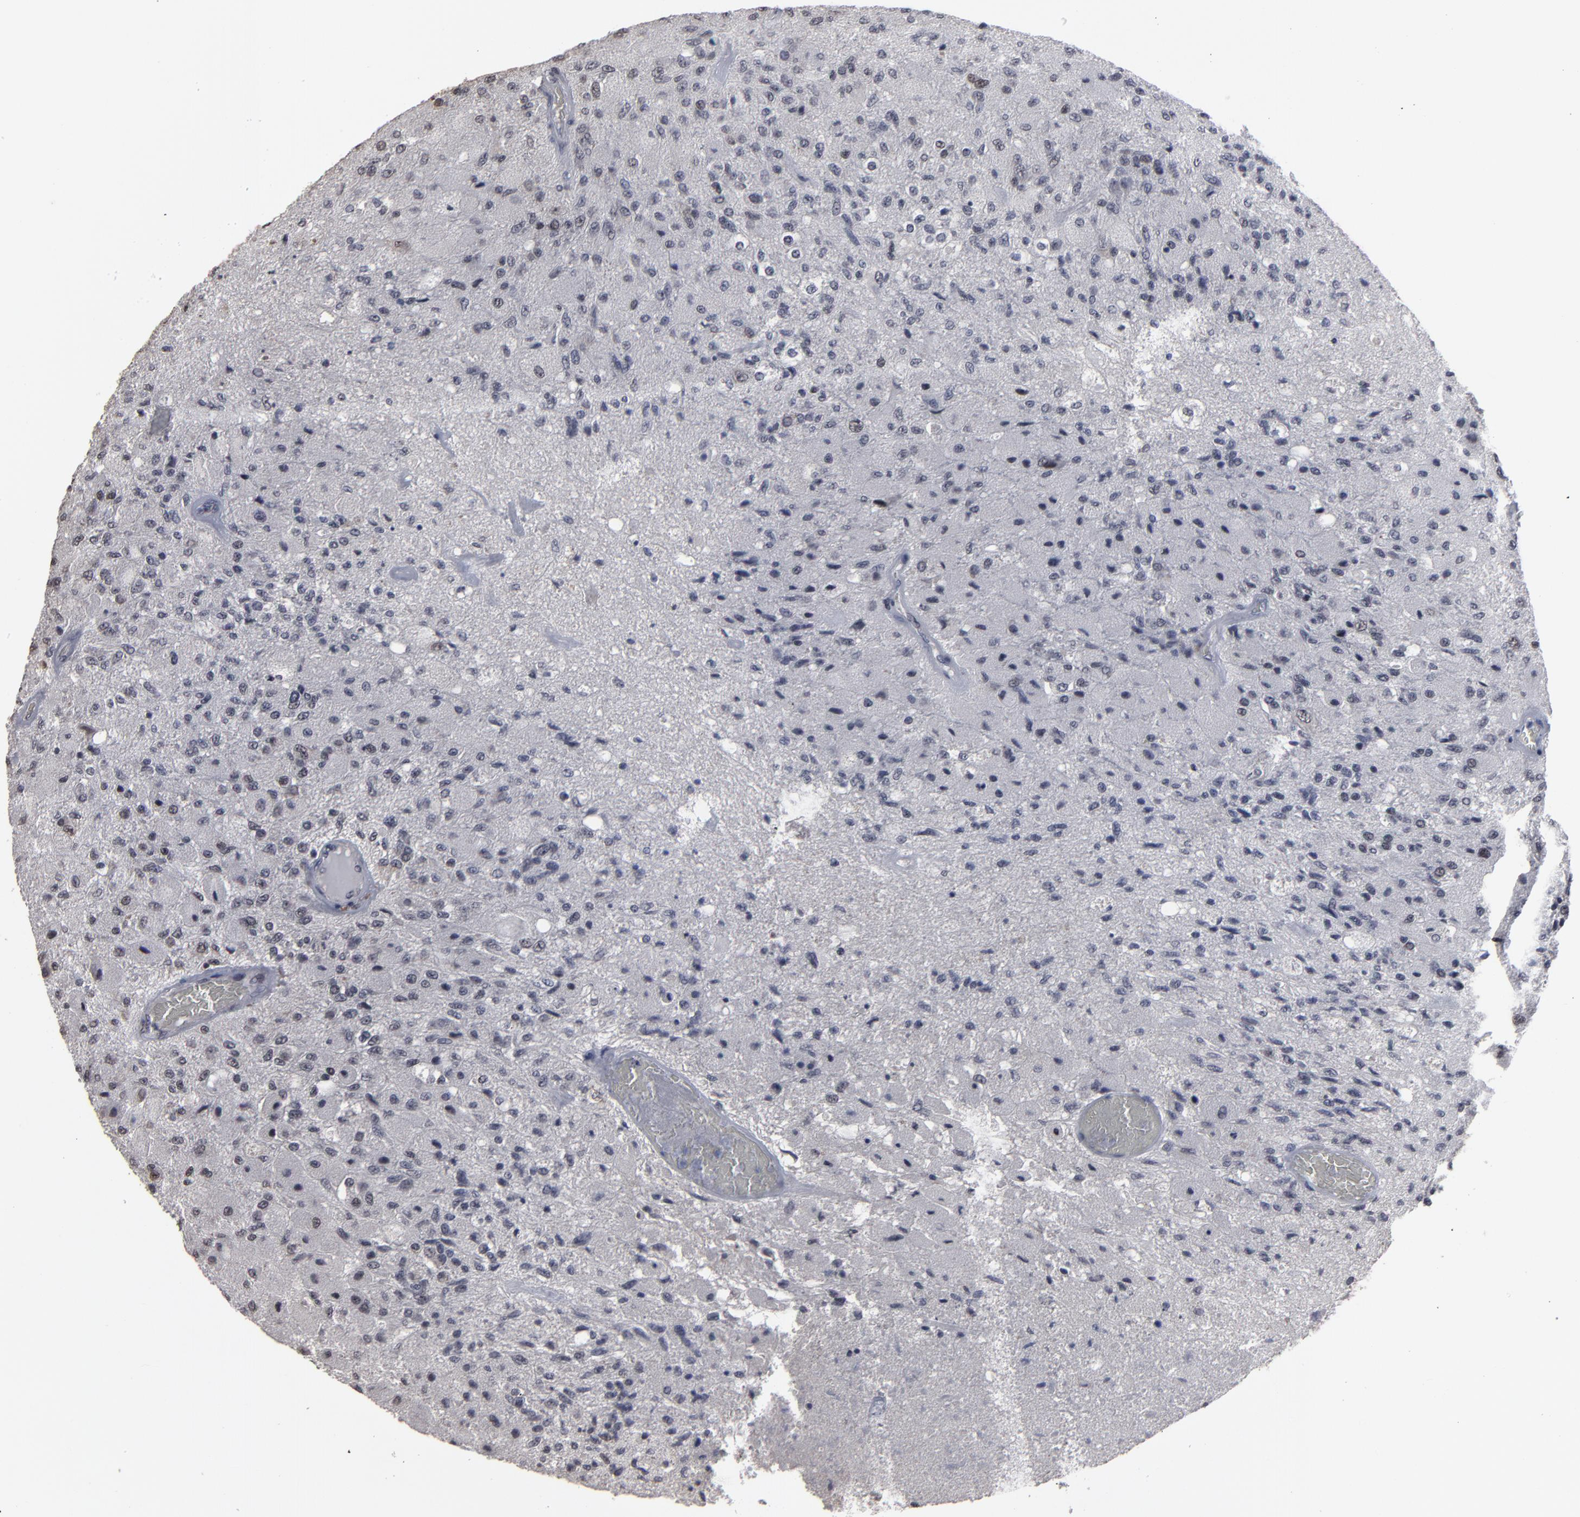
{"staining": {"intensity": "weak", "quantity": "<25%", "location": "nuclear"}, "tissue": "glioma", "cell_type": "Tumor cells", "image_type": "cancer", "snomed": [{"axis": "morphology", "description": "Normal tissue, NOS"}, {"axis": "morphology", "description": "Glioma, malignant, High grade"}, {"axis": "topography", "description": "Cerebral cortex"}], "caption": "Immunohistochemistry (IHC) of human malignant glioma (high-grade) shows no expression in tumor cells.", "gene": "SSRP1", "patient": {"sex": "male", "age": 77}}